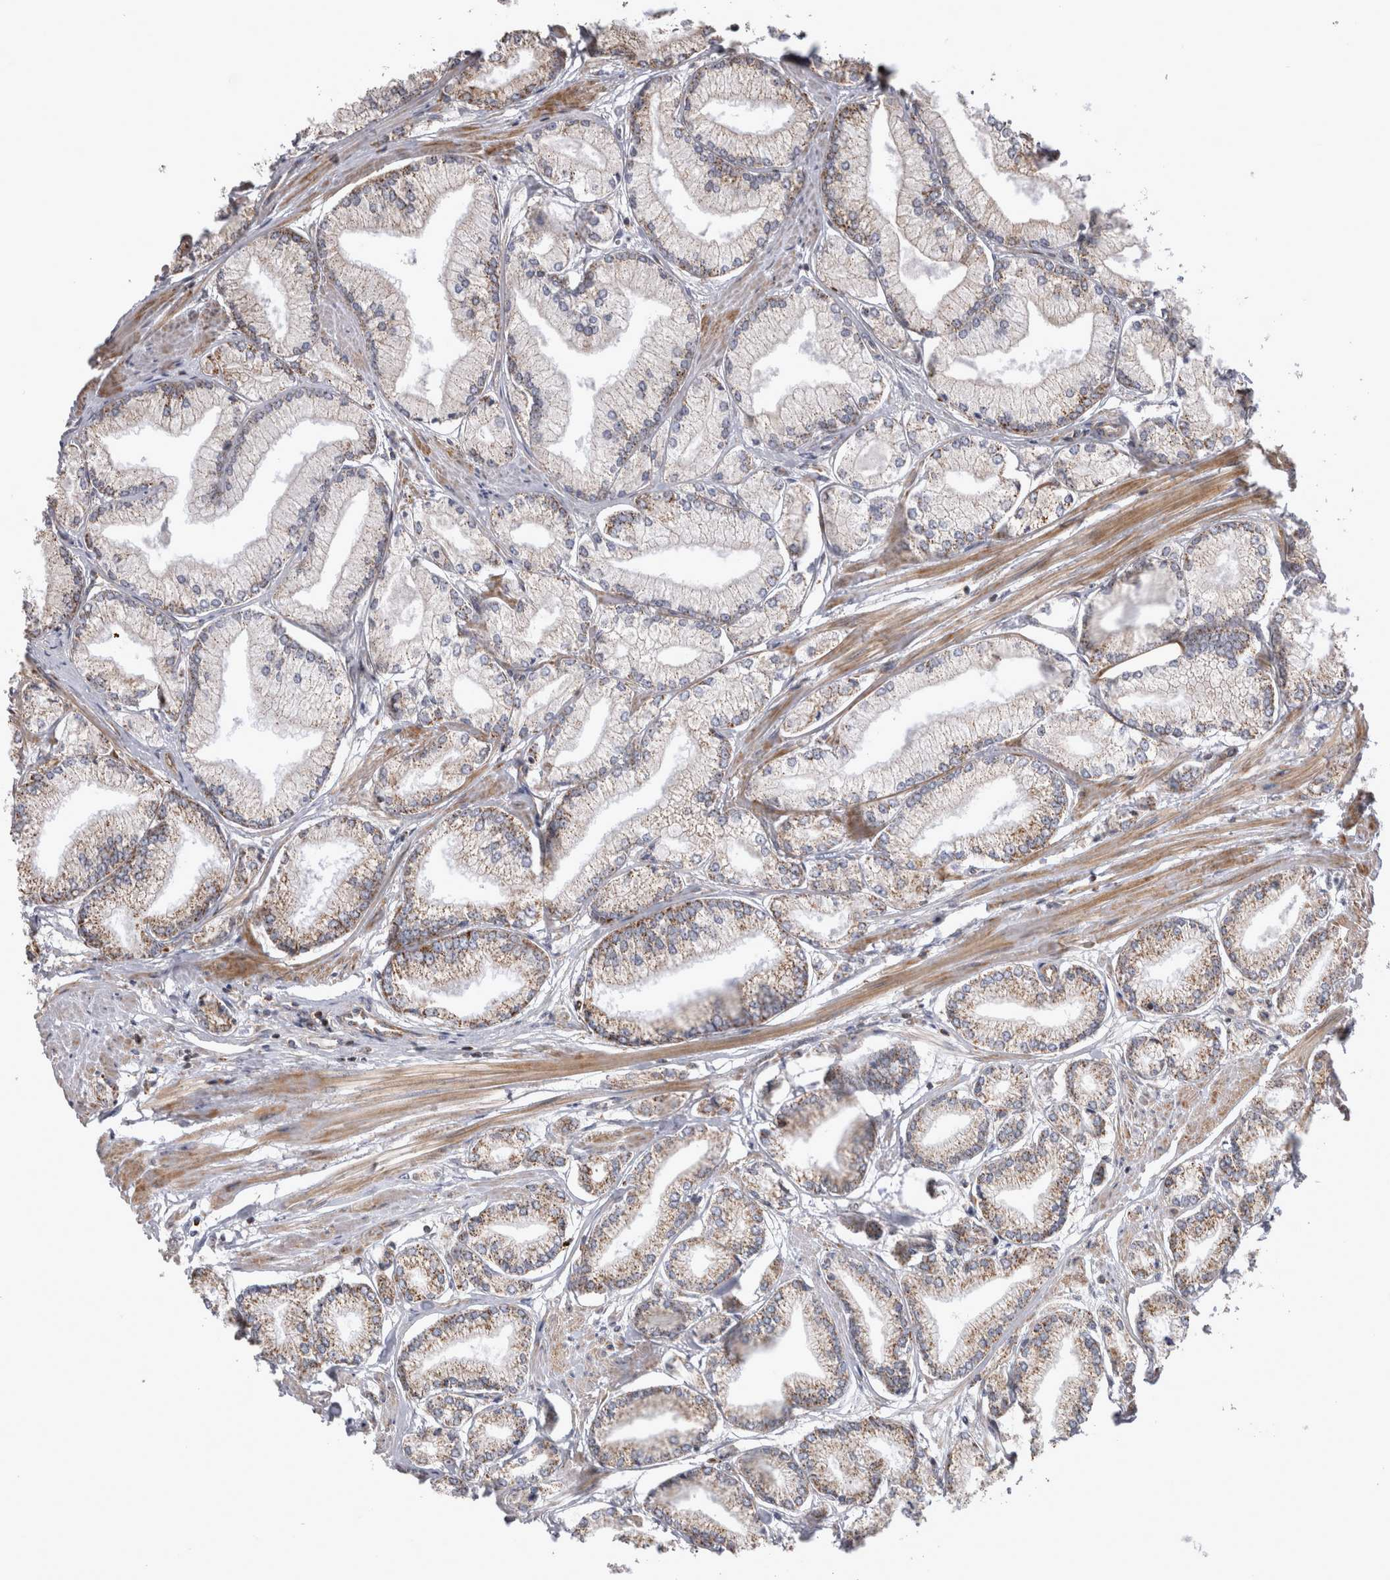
{"staining": {"intensity": "moderate", "quantity": "25%-75%", "location": "cytoplasmic/membranous"}, "tissue": "prostate cancer", "cell_type": "Tumor cells", "image_type": "cancer", "snomed": [{"axis": "morphology", "description": "Adenocarcinoma, Low grade"}, {"axis": "topography", "description": "Prostate"}], "caption": "Immunohistochemical staining of human adenocarcinoma (low-grade) (prostate) exhibits moderate cytoplasmic/membranous protein expression in about 25%-75% of tumor cells. The staining was performed using DAB (3,3'-diaminobenzidine) to visualize the protein expression in brown, while the nuclei were stained in blue with hematoxylin (Magnification: 20x).", "gene": "TSPOAP1", "patient": {"sex": "male", "age": 52}}